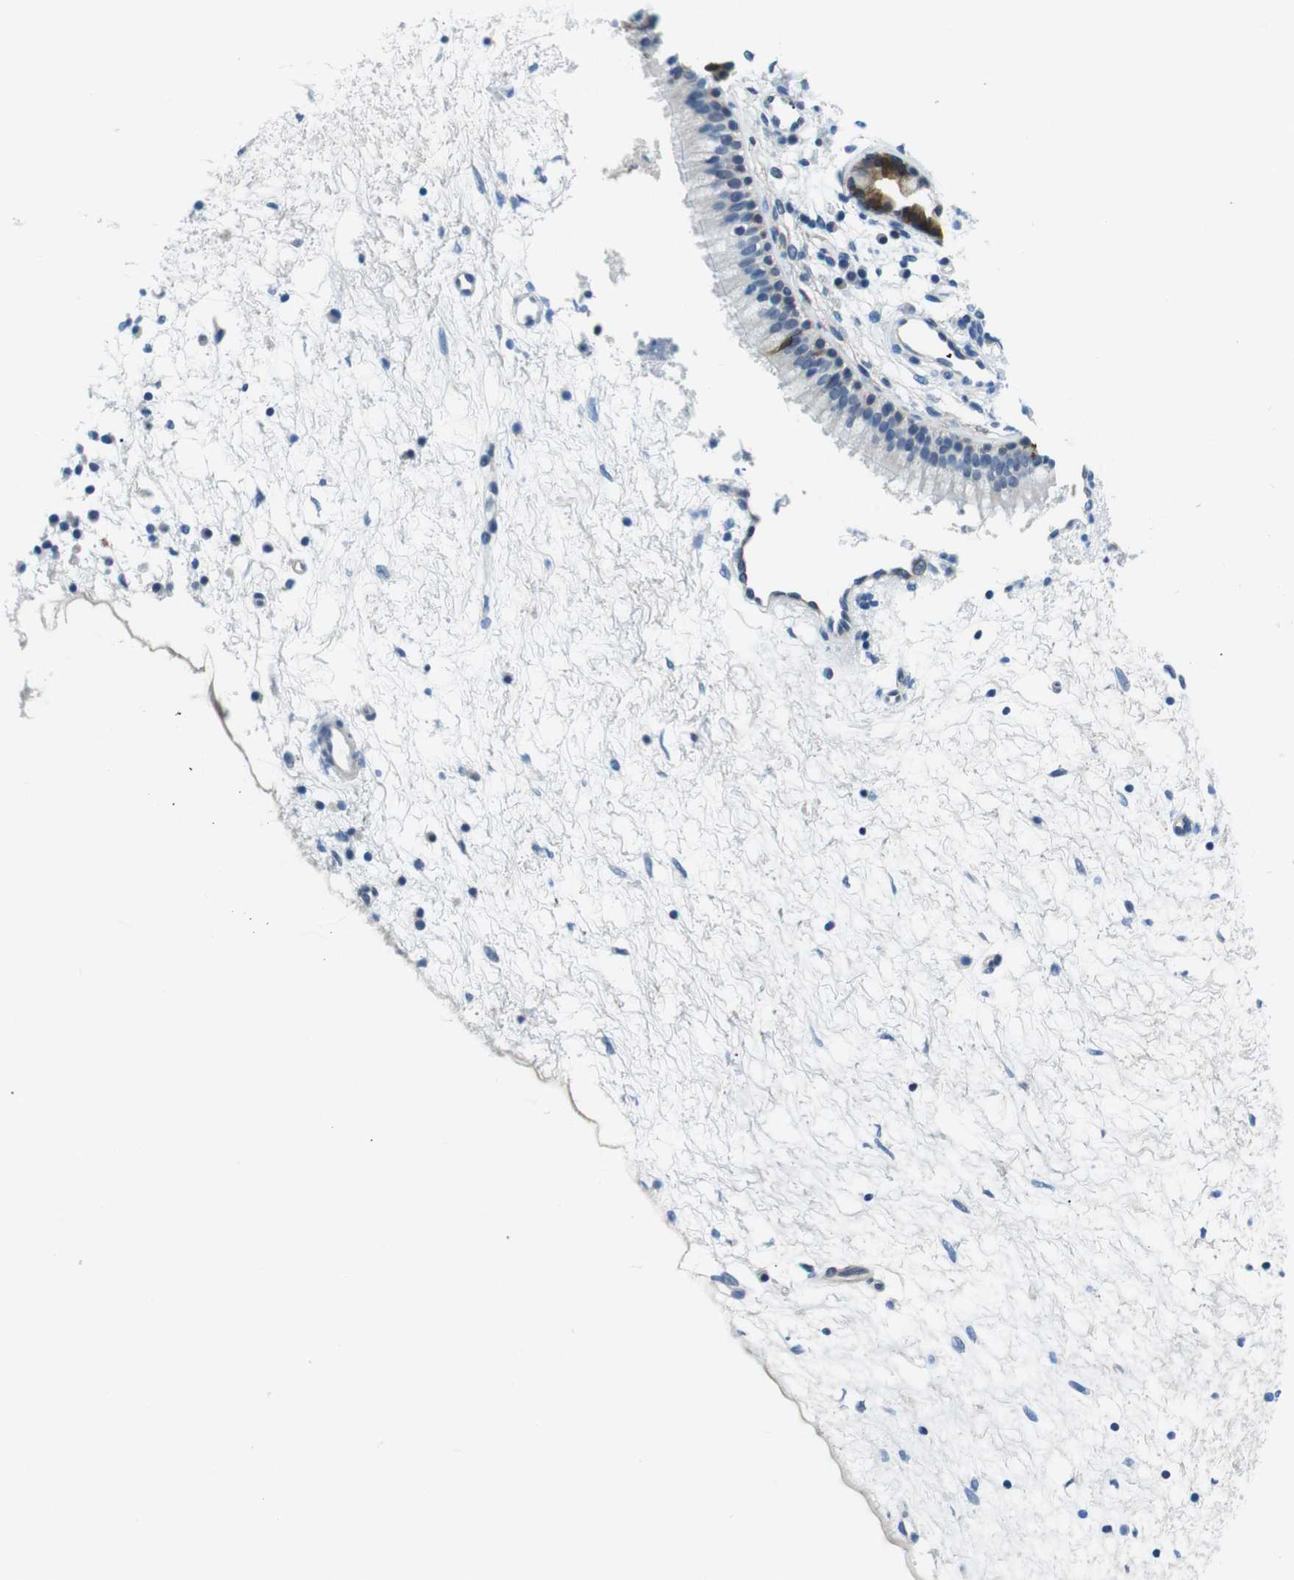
{"staining": {"intensity": "moderate", "quantity": "<25%", "location": "cytoplasmic/membranous"}, "tissue": "nasopharynx", "cell_type": "Respiratory epithelial cells", "image_type": "normal", "snomed": [{"axis": "morphology", "description": "Normal tissue, NOS"}, {"axis": "topography", "description": "Nasopharynx"}], "caption": "Immunohistochemistry (IHC) of unremarkable nasopharynx demonstrates low levels of moderate cytoplasmic/membranous expression in approximately <25% of respiratory epithelial cells. (IHC, brightfield microscopy, high magnification).", "gene": "PHLDA1", "patient": {"sex": "male", "age": 21}}